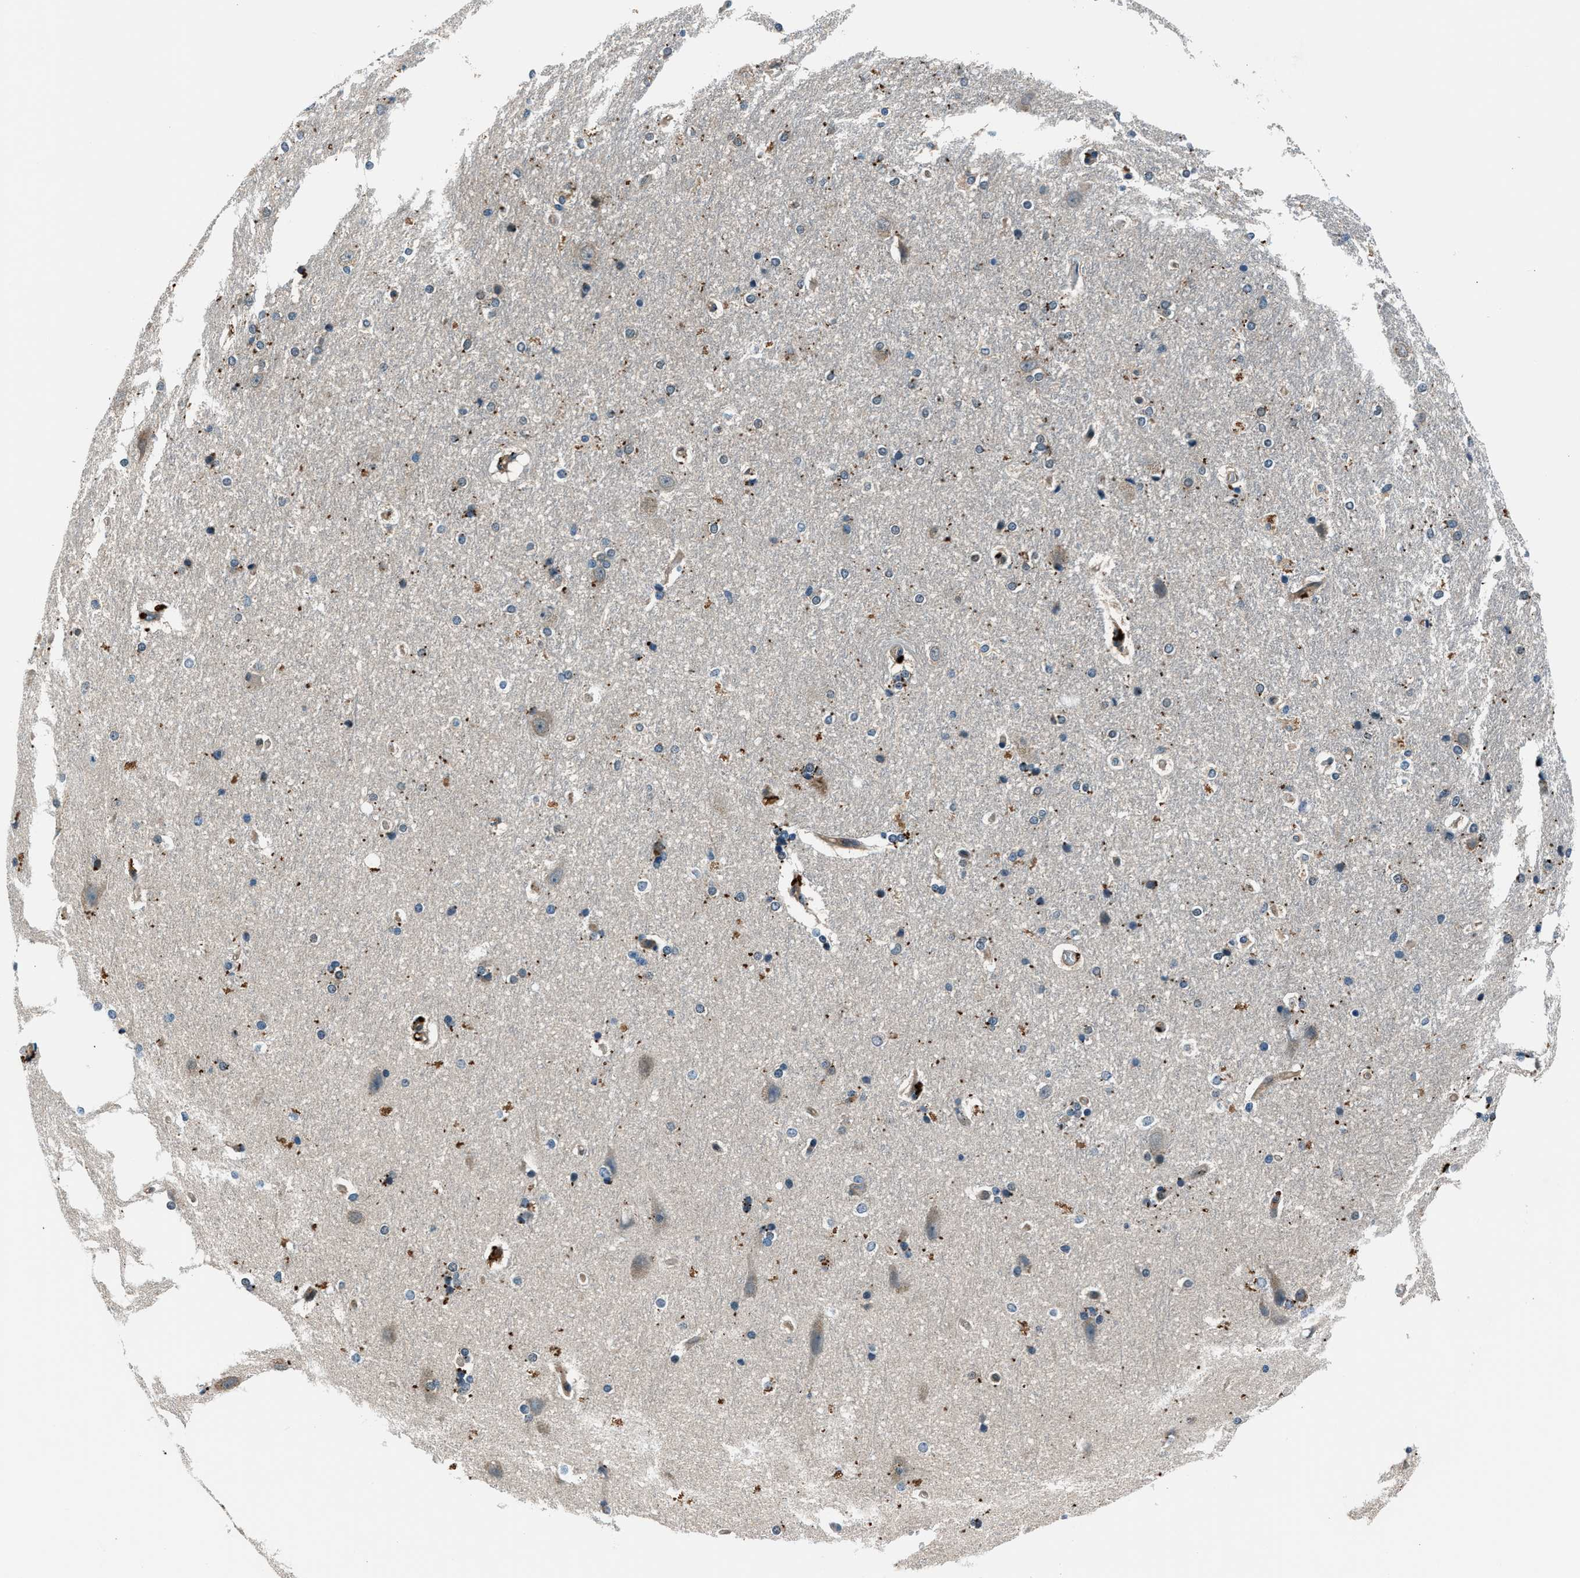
{"staining": {"intensity": "moderate", "quantity": "<25%", "location": "cytoplasmic/membranous"}, "tissue": "hippocampus", "cell_type": "Glial cells", "image_type": "normal", "snomed": [{"axis": "morphology", "description": "Normal tissue, NOS"}, {"axis": "topography", "description": "Hippocampus"}], "caption": "This micrograph displays immunohistochemistry (IHC) staining of normal human hippocampus, with low moderate cytoplasmic/membranous positivity in approximately <25% of glial cells.", "gene": "SLC19A2", "patient": {"sex": "female", "age": 19}}